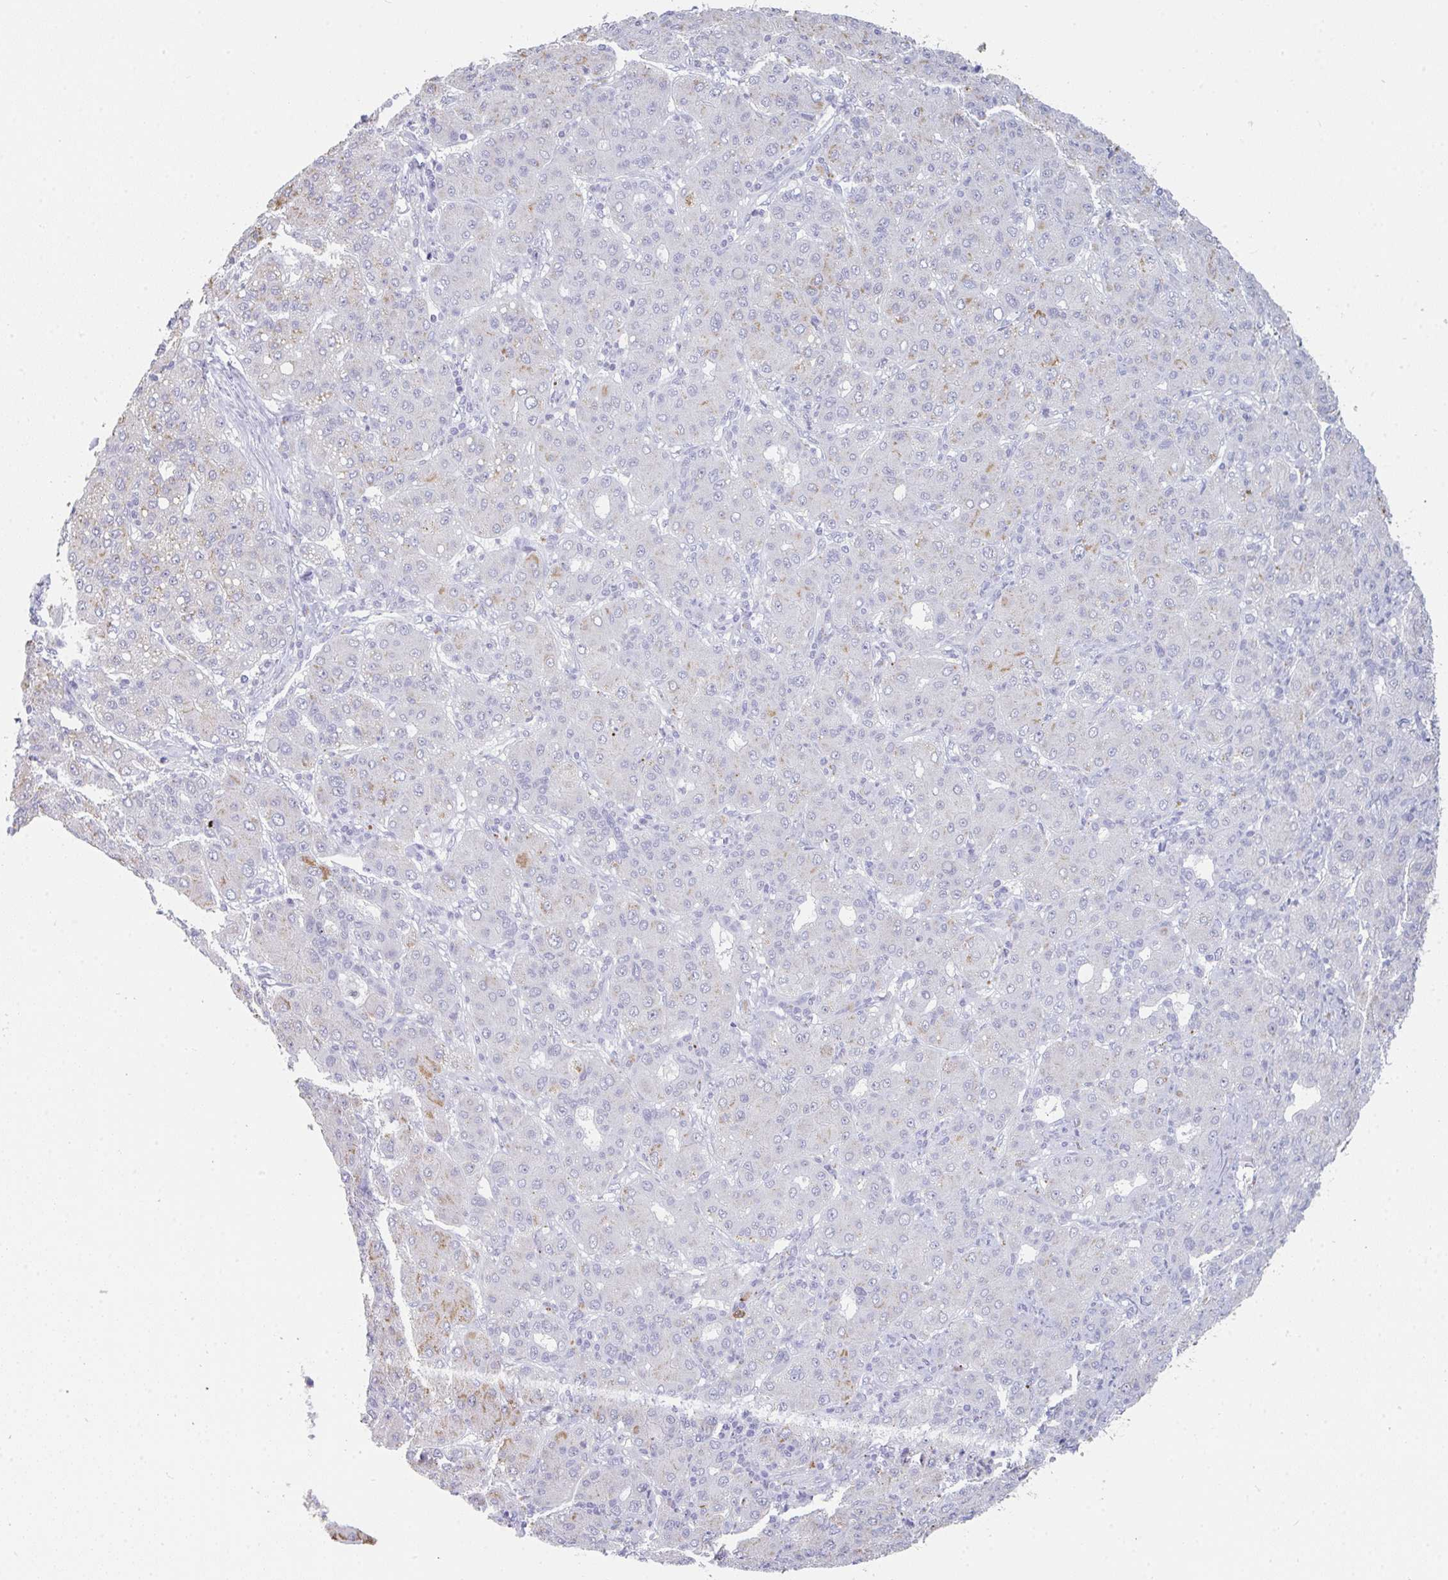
{"staining": {"intensity": "moderate", "quantity": "<25%", "location": "cytoplasmic/membranous"}, "tissue": "liver cancer", "cell_type": "Tumor cells", "image_type": "cancer", "snomed": [{"axis": "morphology", "description": "Carcinoma, Hepatocellular, NOS"}, {"axis": "topography", "description": "Liver"}], "caption": "Human liver cancer (hepatocellular carcinoma) stained with a protein marker shows moderate staining in tumor cells.", "gene": "RUBCN", "patient": {"sex": "male", "age": 65}}